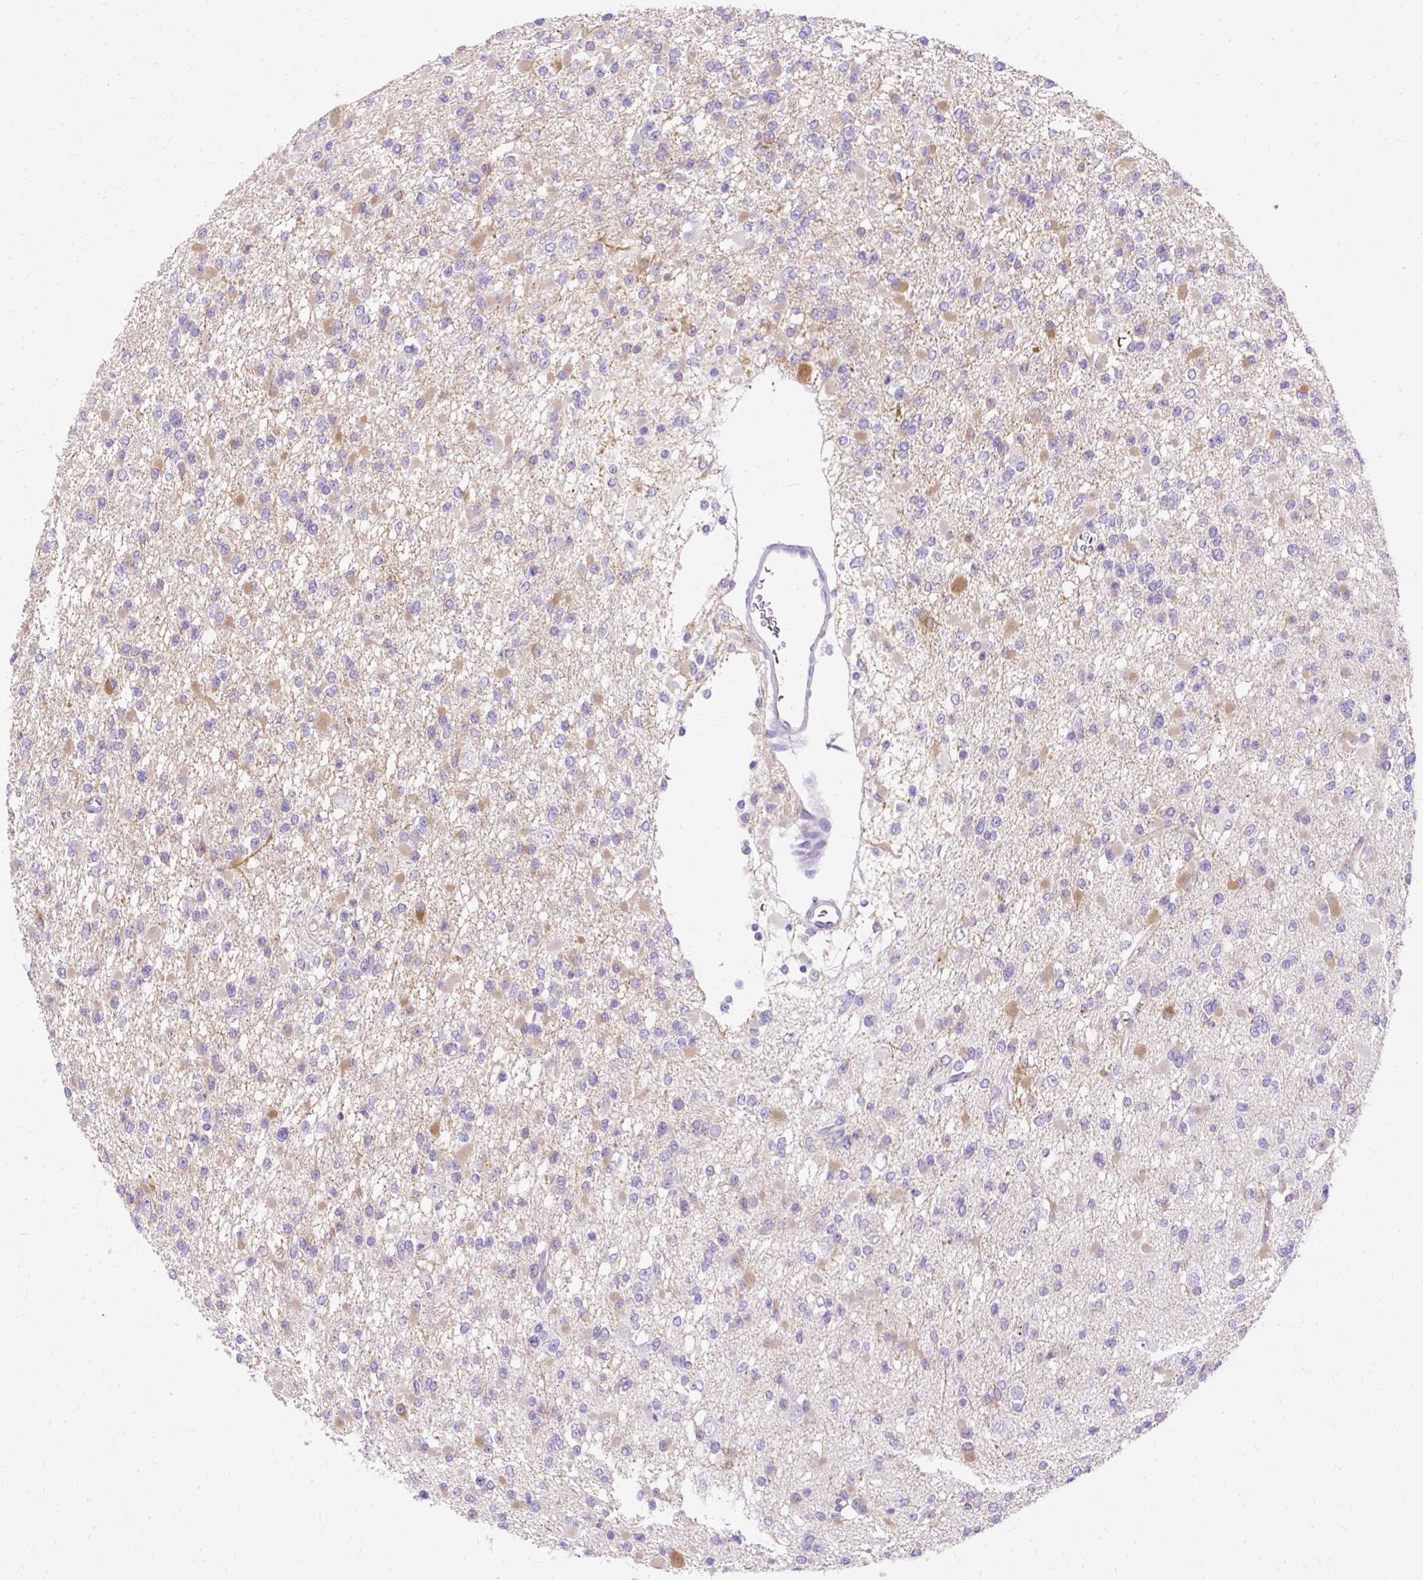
{"staining": {"intensity": "negative", "quantity": "none", "location": "none"}, "tissue": "glioma", "cell_type": "Tumor cells", "image_type": "cancer", "snomed": [{"axis": "morphology", "description": "Glioma, malignant, Low grade"}, {"axis": "topography", "description": "Brain"}], "caption": "The image demonstrates no staining of tumor cells in low-grade glioma (malignant).", "gene": "MYO6", "patient": {"sex": "female", "age": 22}}